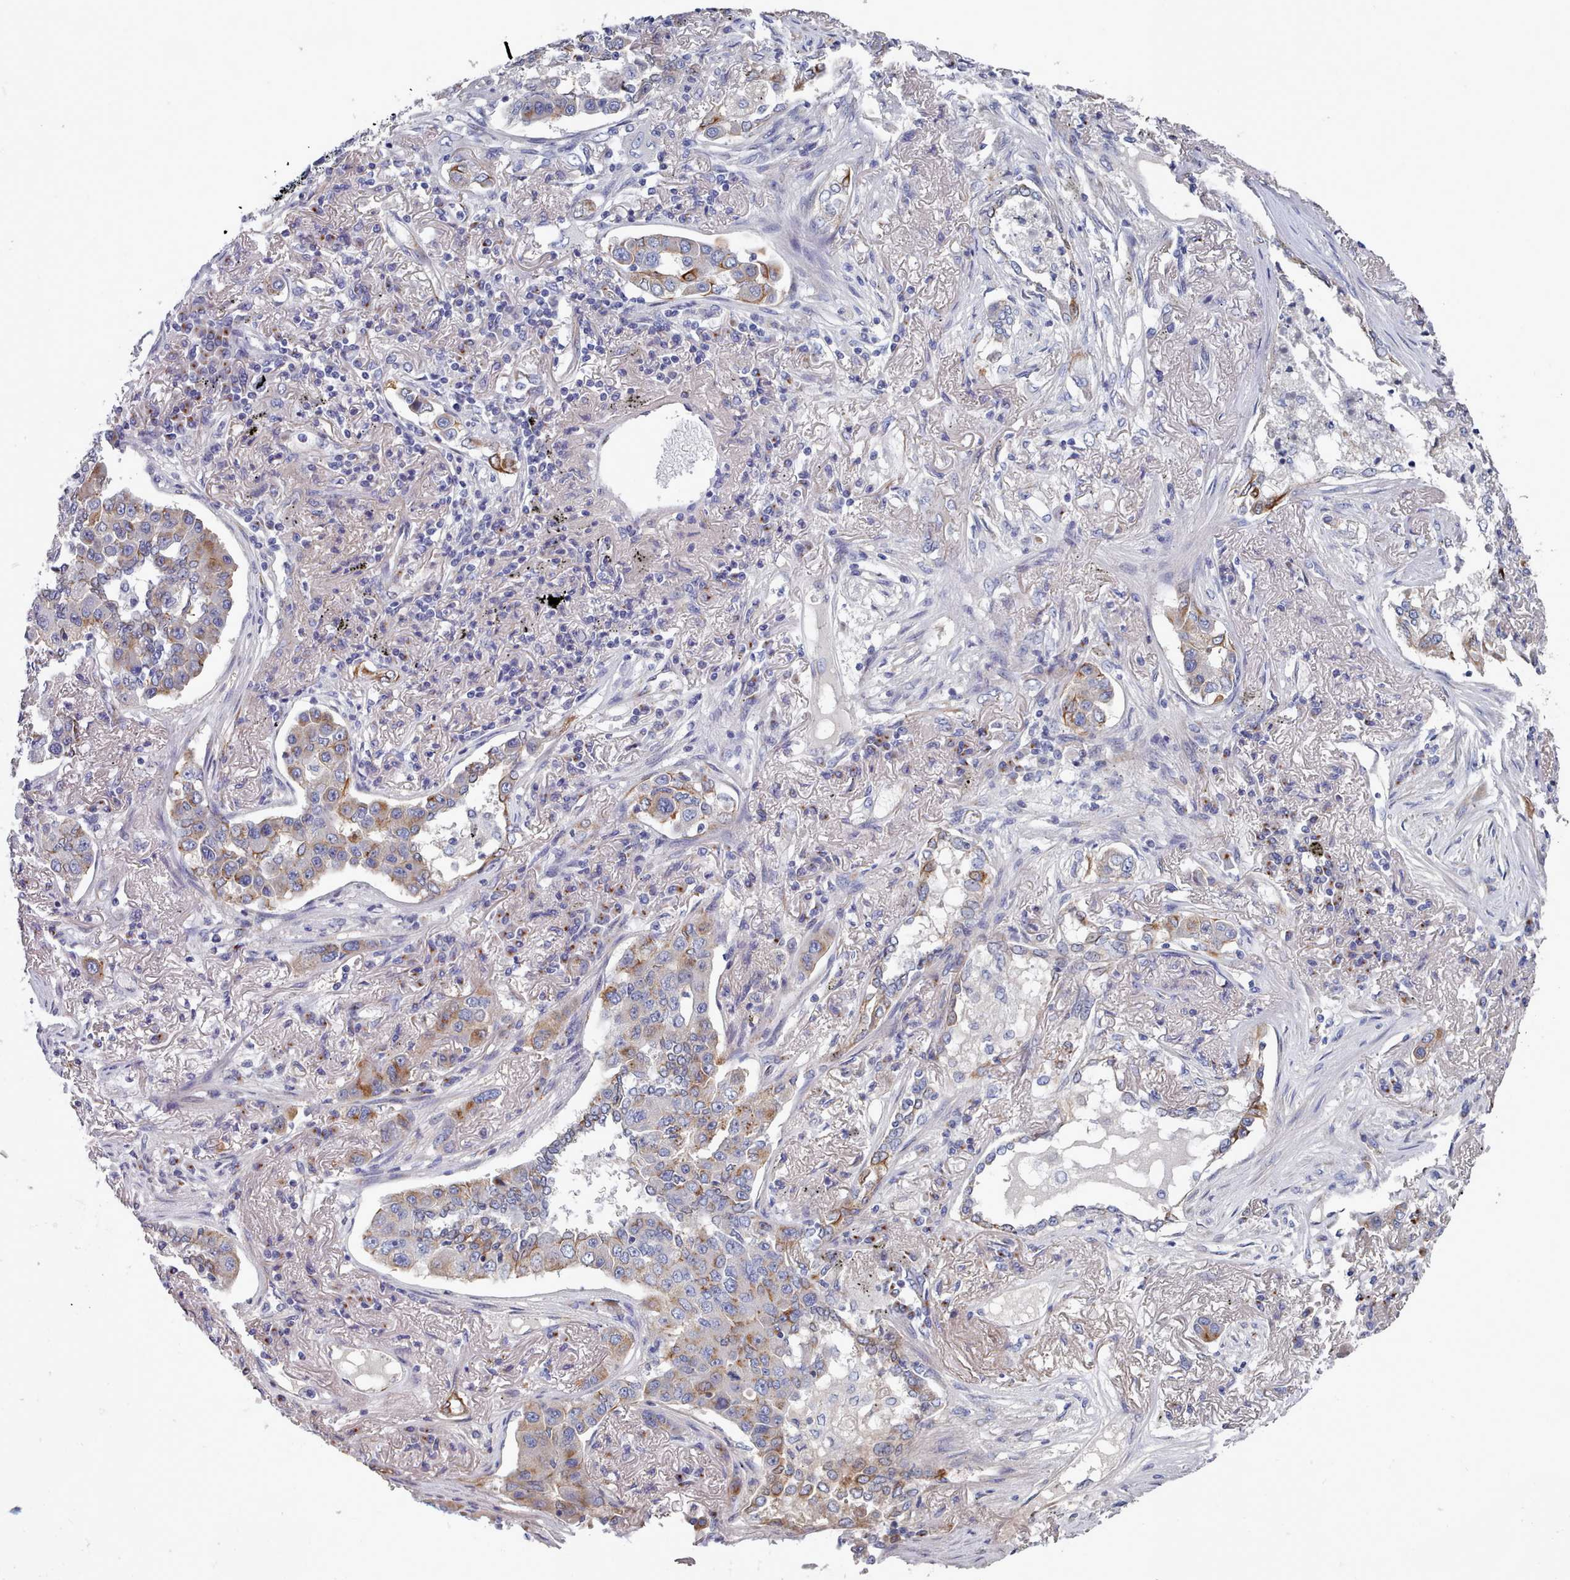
{"staining": {"intensity": "moderate", "quantity": "<25%", "location": "cytoplasmic/membranous"}, "tissue": "lung cancer", "cell_type": "Tumor cells", "image_type": "cancer", "snomed": [{"axis": "morphology", "description": "Adenocarcinoma, NOS"}, {"axis": "topography", "description": "Lung"}], "caption": "Protein expression by immunohistochemistry shows moderate cytoplasmic/membranous staining in approximately <25% of tumor cells in lung cancer.", "gene": "PDE4C", "patient": {"sex": "male", "age": 49}}